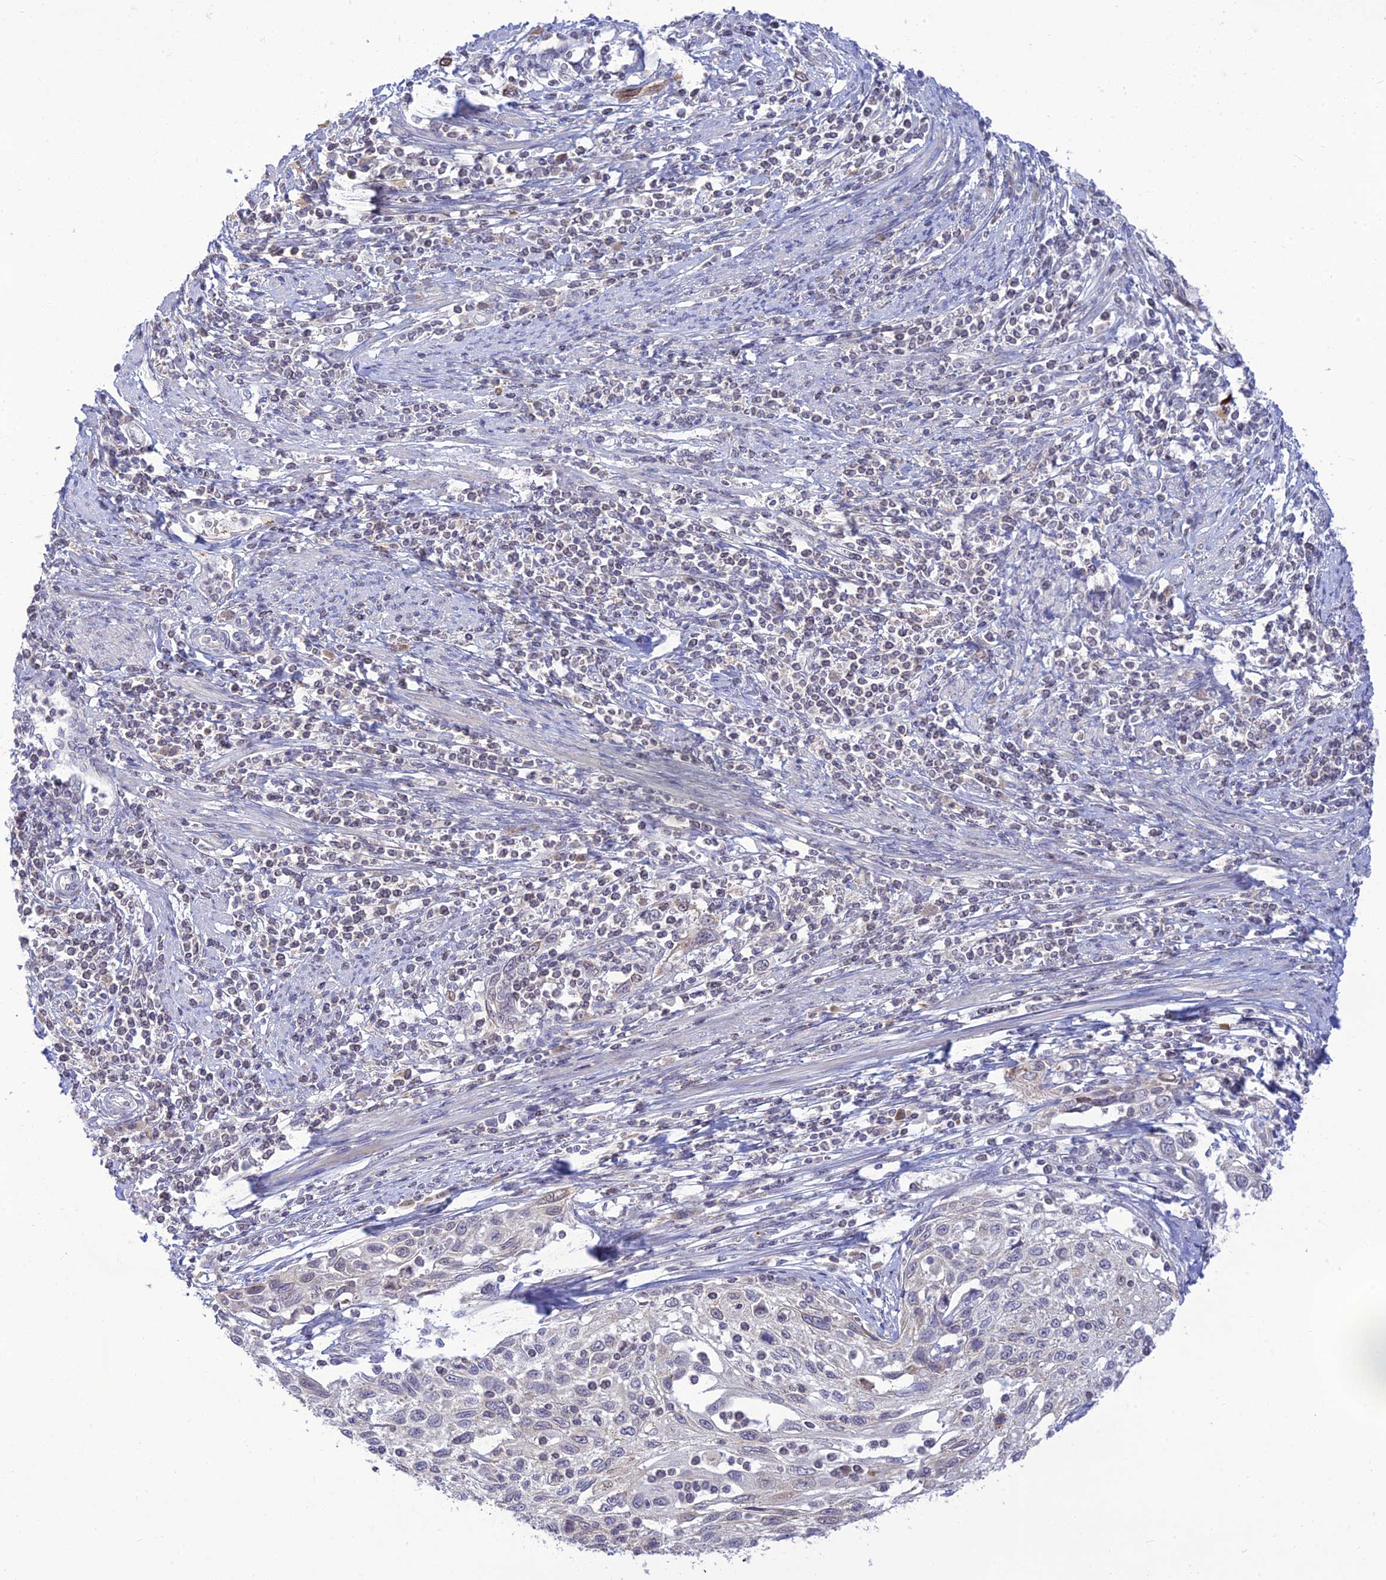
{"staining": {"intensity": "negative", "quantity": "none", "location": "none"}, "tissue": "cervical cancer", "cell_type": "Tumor cells", "image_type": "cancer", "snomed": [{"axis": "morphology", "description": "Squamous cell carcinoma, NOS"}, {"axis": "topography", "description": "Cervix"}], "caption": "IHC of cervical cancer (squamous cell carcinoma) shows no positivity in tumor cells. The staining is performed using DAB brown chromogen with nuclei counter-stained in using hematoxylin.", "gene": "TMEM40", "patient": {"sex": "female", "age": 70}}